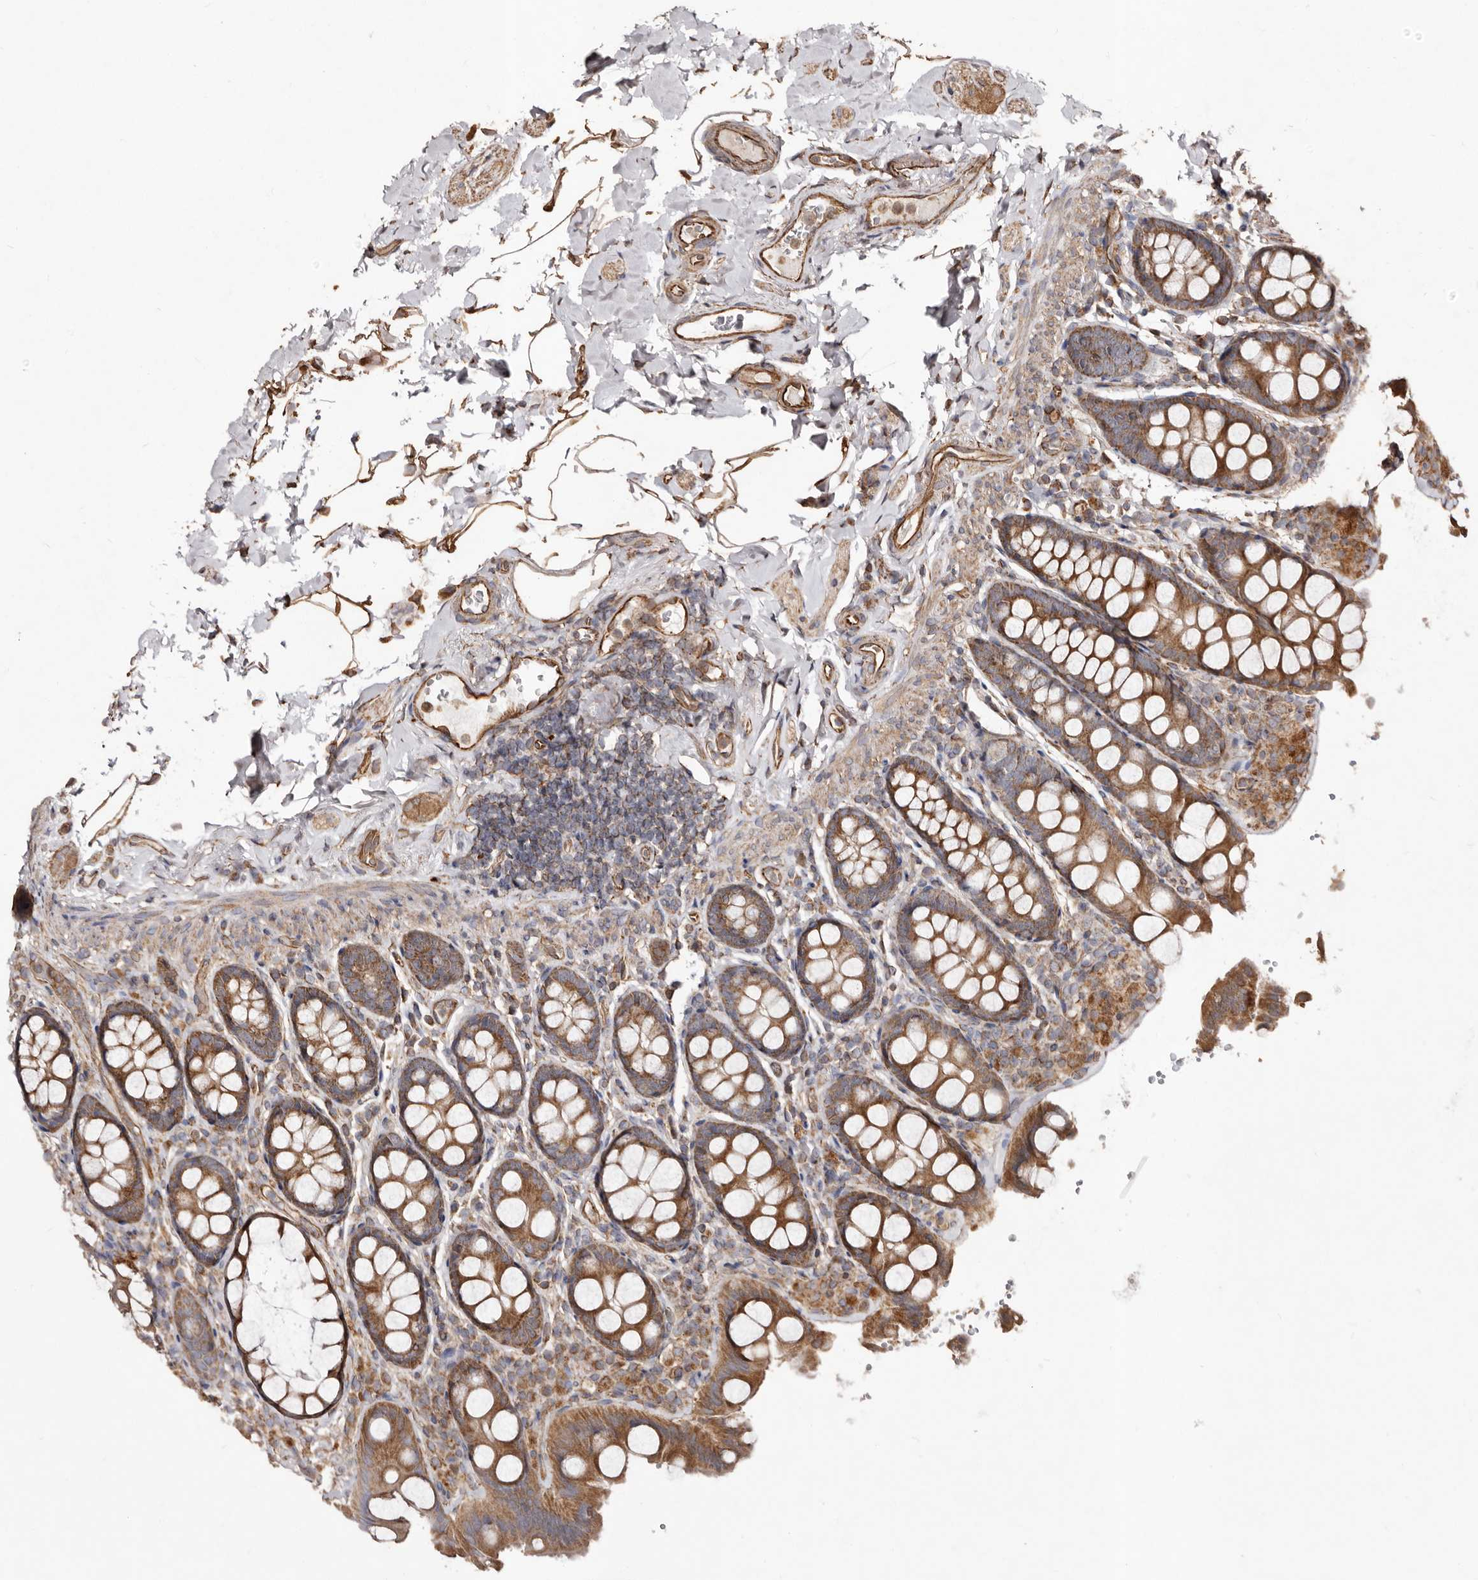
{"staining": {"intensity": "moderate", "quantity": ">75%", "location": "cytoplasmic/membranous"}, "tissue": "colon", "cell_type": "Endothelial cells", "image_type": "normal", "snomed": [{"axis": "morphology", "description": "Normal tissue, NOS"}, {"axis": "topography", "description": "Colon"}, {"axis": "topography", "description": "Peripheral nerve tissue"}], "caption": "Protein positivity by immunohistochemistry (IHC) exhibits moderate cytoplasmic/membranous positivity in about >75% of endothelial cells in normal colon. Using DAB (3,3'-diaminobenzidine) (brown) and hematoxylin (blue) stains, captured at high magnification using brightfield microscopy.", "gene": "MACC1", "patient": {"sex": "female", "age": 61}}